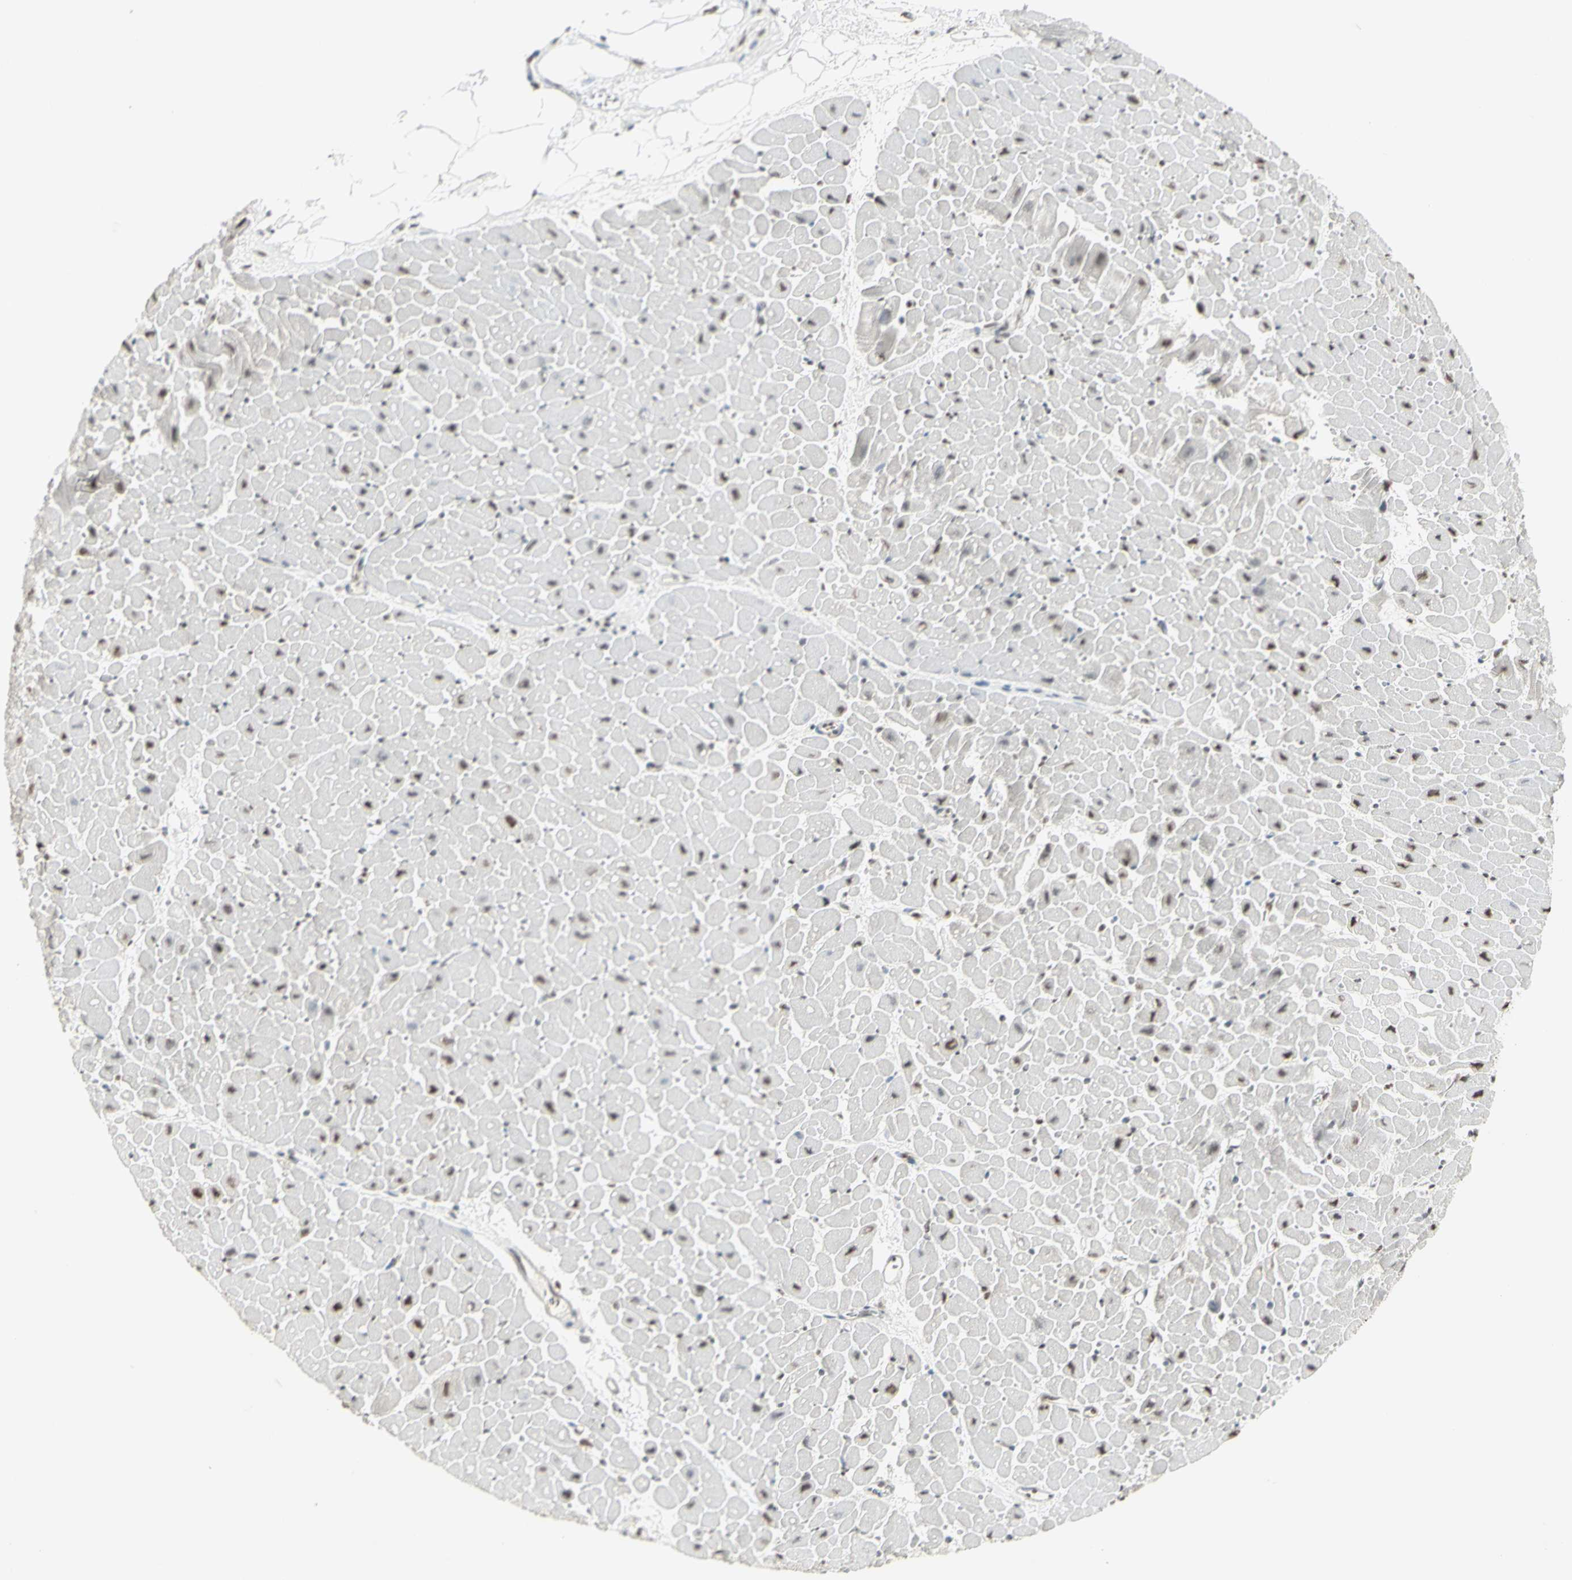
{"staining": {"intensity": "weak", "quantity": "25%-75%", "location": "nuclear"}, "tissue": "heart muscle", "cell_type": "Cardiomyocytes", "image_type": "normal", "snomed": [{"axis": "morphology", "description": "Normal tissue, NOS"}, {"axis": "topography", "description": "Heart"}], "caption": "Immunohistochemistry micrograph of normal human heart muscle stained for a protein (brown), which shows low levels of weak nuclear expression in approximately 25%-75% of cardiomyocytes.", "gene": "TRIM28", "patient": {"sex": "male", "age": 45}}